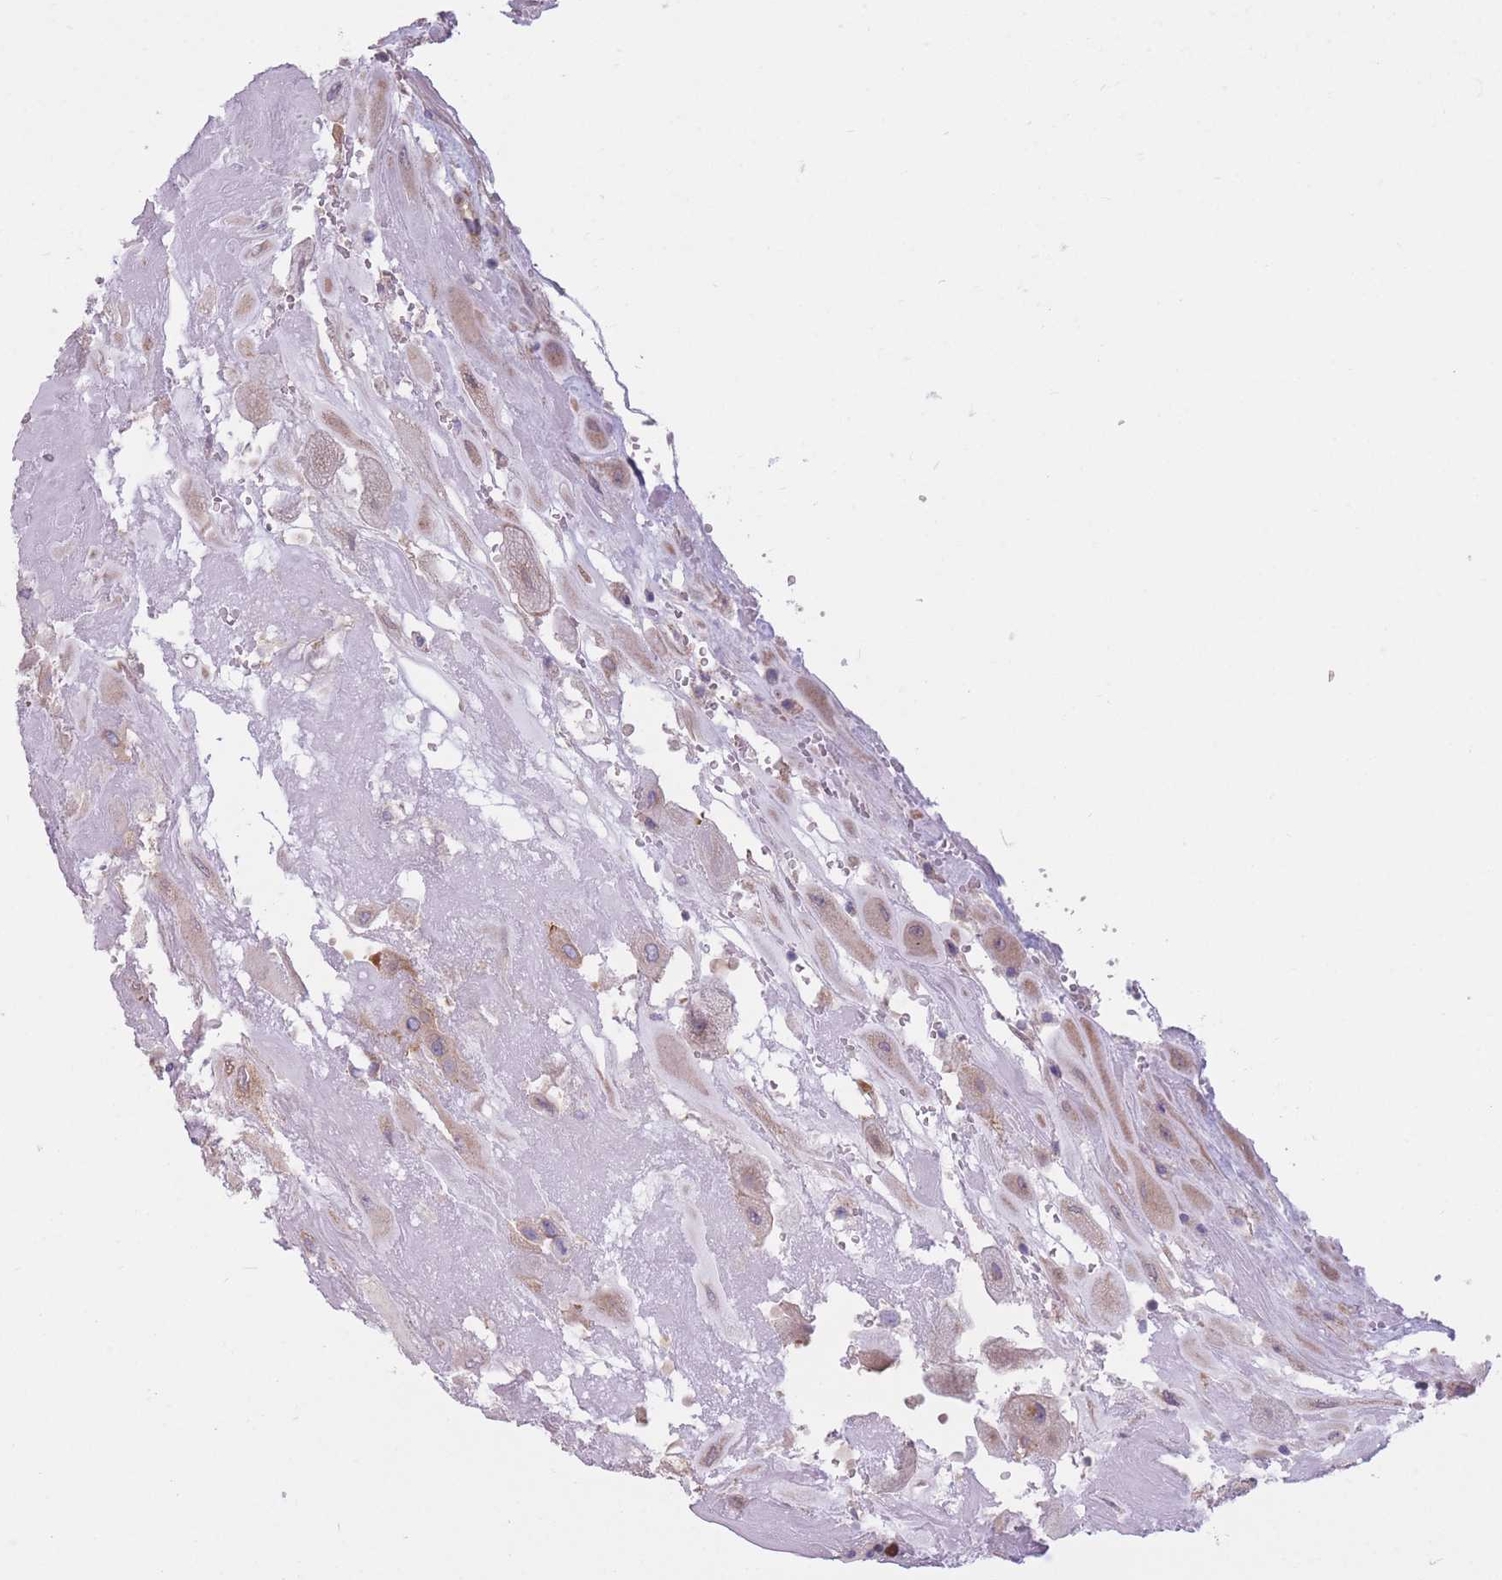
{"staining": {"intensity": "weak", "quantity": ">75%", "location": "cytoplasmic/membranous"}, "tissue": "placenta", "cell_type": "Decidual cells", "image_type": "normal", "snomed": [{"axis": "morphology", "description": "Normal tissue, NOS"}, {"axis": "topography", "description": "Placenta"}], "caption": "A high-resolution image shows immunohistochemistry staining of unremarkable placenta, which shows weak cytoplasmic/membranous staining in about >75% of decidual cells. The protein is stained brown, and the nuclei are stained in blue (DAB (3,3'-diaminobenzidine) IHC with brightfield microscopy, high magnification).", "gene": "SERPINB3", "patient": {"sex": "female", "age": 32}}